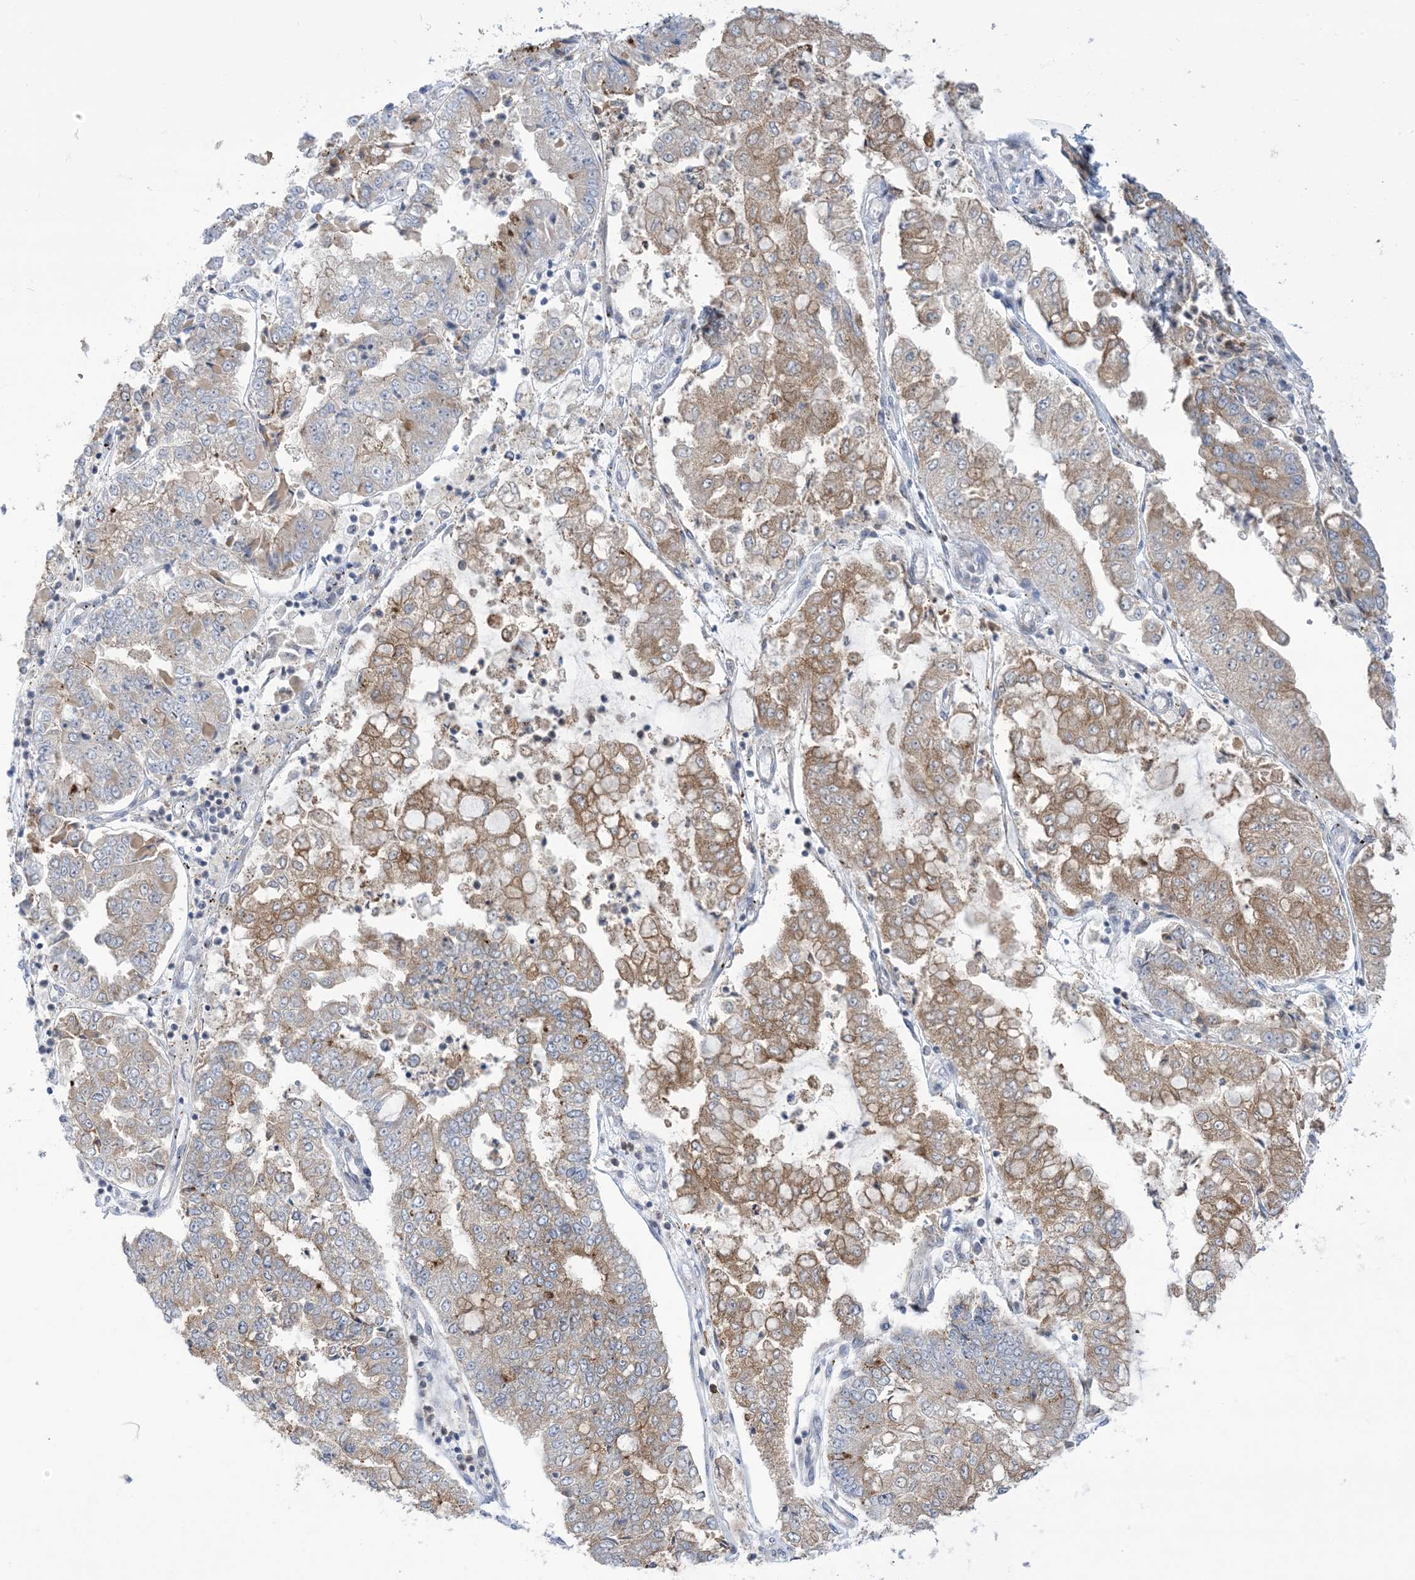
{"staining": {"intensity": "moderate", "quantity": ">75%", "location": "cytoplasmic/membranous"}, "tissue": "stomach cancer", "cell_type": "Tumor cells", "image_type": "cancer", "snomed": [{"axis": "morphology", "description": "Adenocarcinoma, NOS"}, {"axis": "topography", "description": "Stomach"}], "caption": "Protein expression analysis of adenocarcinoma (stomach) reveals moderate cytoplasmic/membranous positivity in about >75% of tumor cells. (DAB (3,3'-diaminobenzidine) IHC with brightfield microscopy, high magnification).", "gene": "TFPT", "patient": {"sex": "male", "age": 76}}